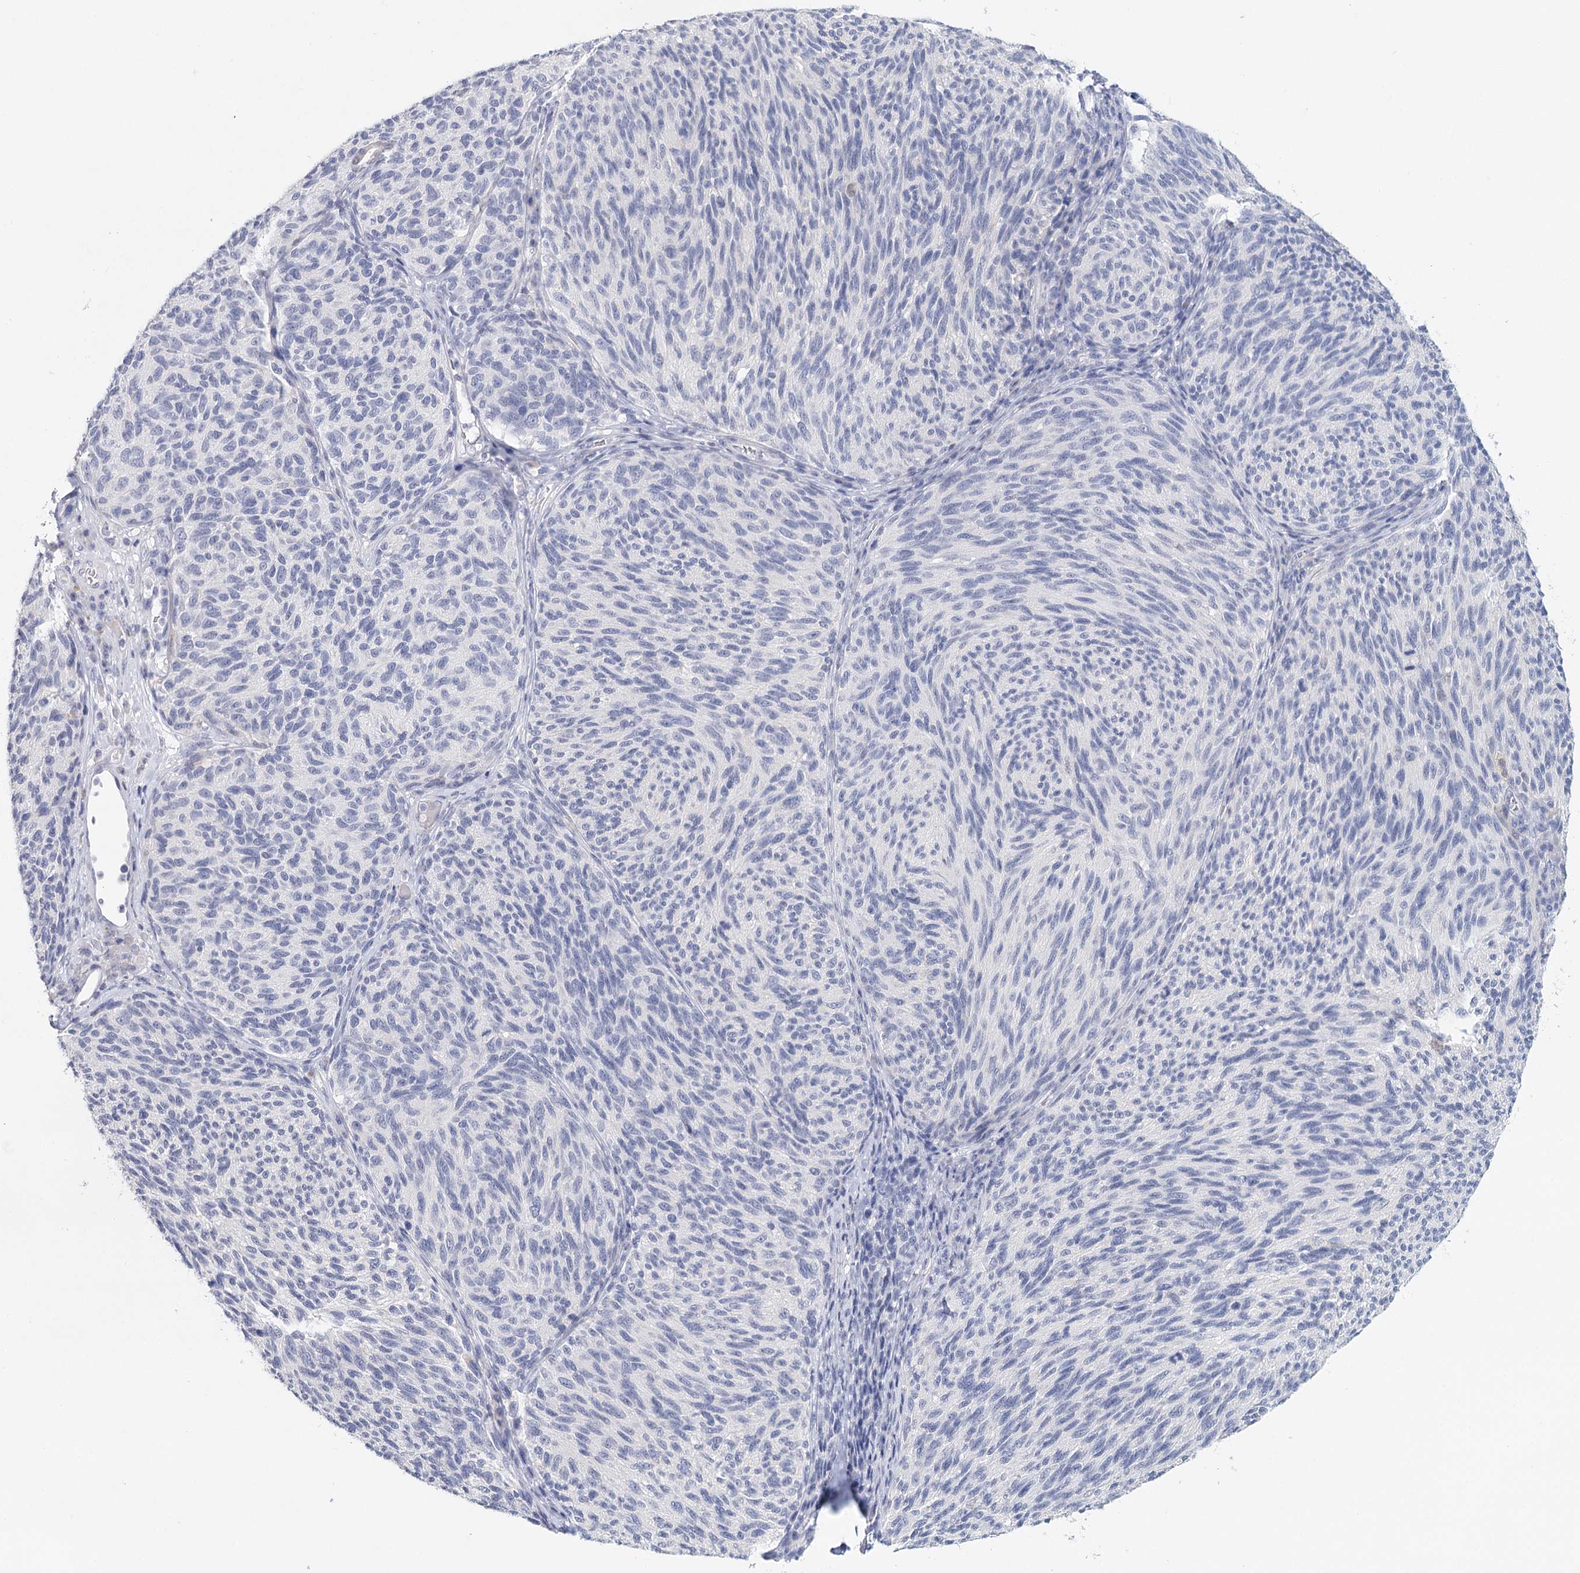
{"staining": {"intensity": "negative", "quantity": "none", "location": "none"}, "tissue": "melanoma", "cell_type": "Tumor cells", "image_type": "cancer", "snomed": [{"axis": "morphology", "description": "Malignant melanoma, NOS"}, {"axis": "topography", "description": "Skin"}], "caption": "A high-resolution micrograph shows immunohistochemistry staining of malignant melanoma, which demonstrates no significant positivity in tumor cells.", "gene": "HSPA4L", "patient": {"sex": "female", "age": 73}}